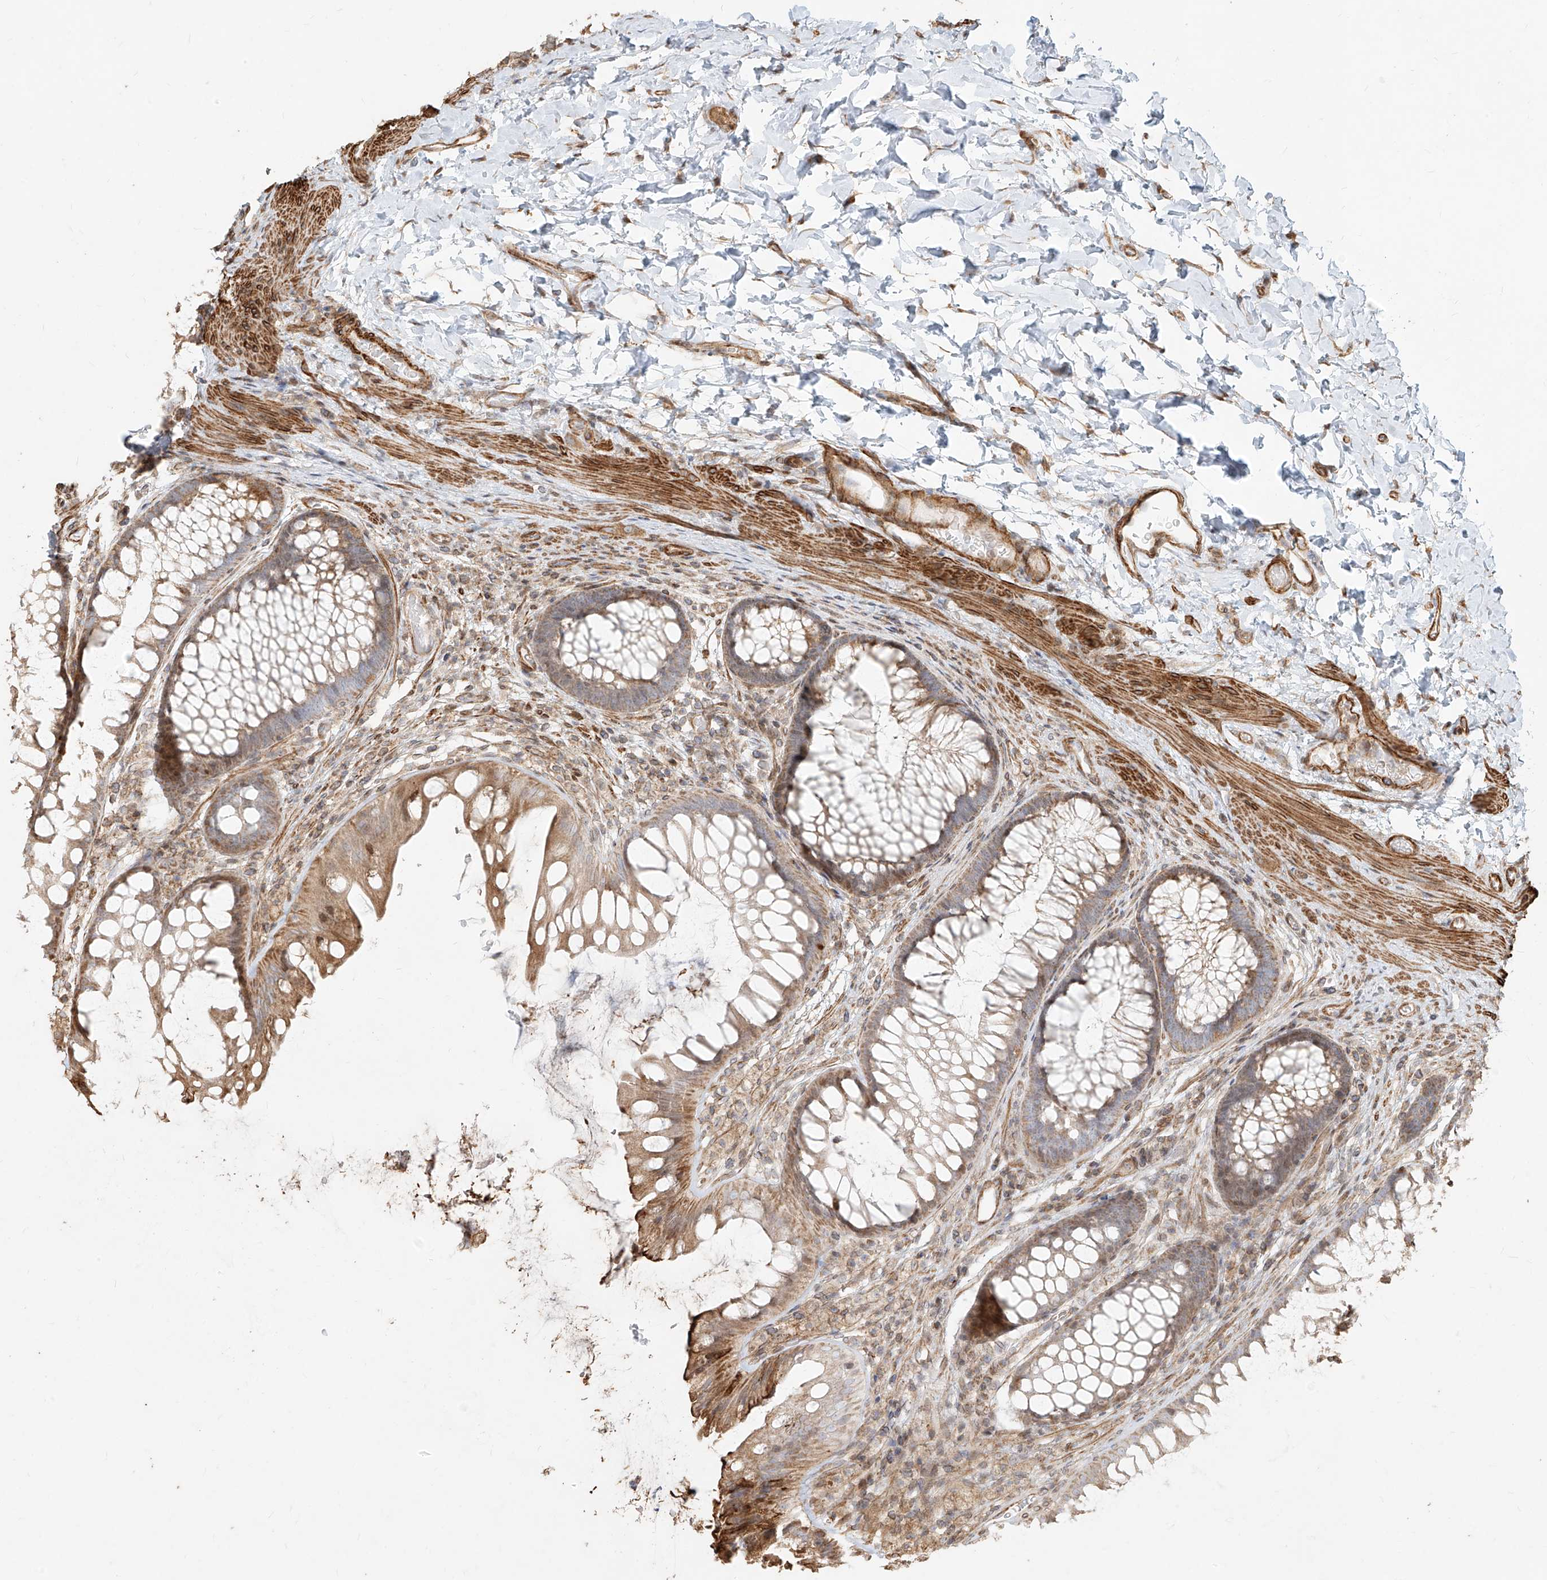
{"staining": {"intensity": "strong", "quantity": ">75%", "location": "cytoplasmic/membranous"}, "tissue": "colon", "cell_type": "Endothelial cells", "image_type": "normal", "snomed": [{"axis": "morphology", "description": "Normal tissue, NOS"}, {"axis": "topography", "description": "Colon"}], "caption": "Brown immunohistochemical staining in benign colon reveals strong cytoplasmic/membranous staining in about >75% of endothelial cells.", "gene": "MTX2", "patient": {"sex": "female", "age": 62}}